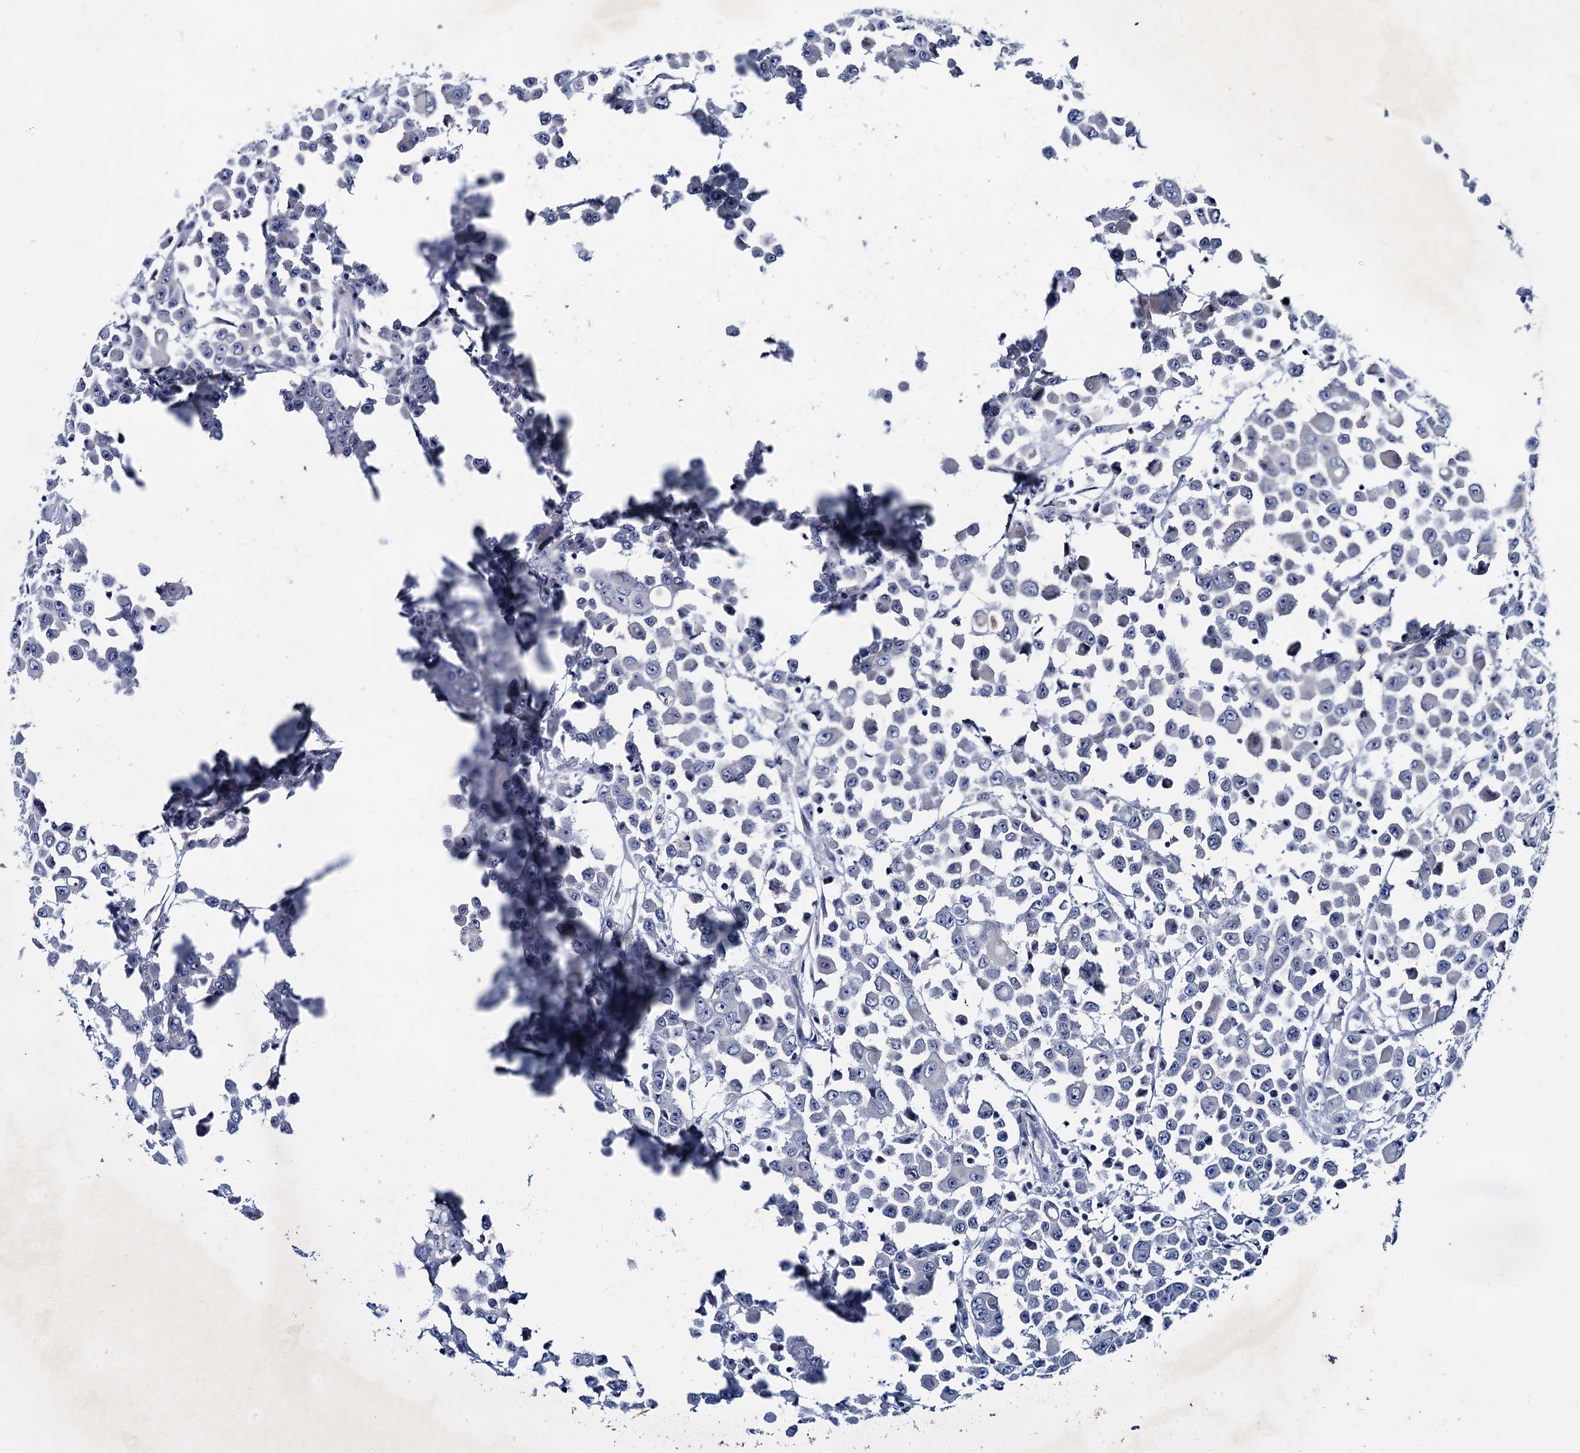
{"staining": {"intensity": "negative", "quantity": "none", "location": "none"}, "tissue": "colorectal cancer", "cell_type": "Tumor cells", "image_type": "cancer", "snomed": [{"axis": "morphology", "description": "Adenocarcinoma, NOS"}, {"axis": "topography", "description": "Rectum"}], "caption": "DAB (3,3'-diaminobenzidine) immunohistochemical staining of human colorectal cancer (adenocarcinoma) demonstrates no significant staining in tumor cells. (DAB immunohistochemistry visualized using brightfield microscopy, high magnification).", "gene": "TMEM72", "patient": {"sex": "male", "age": 57}}